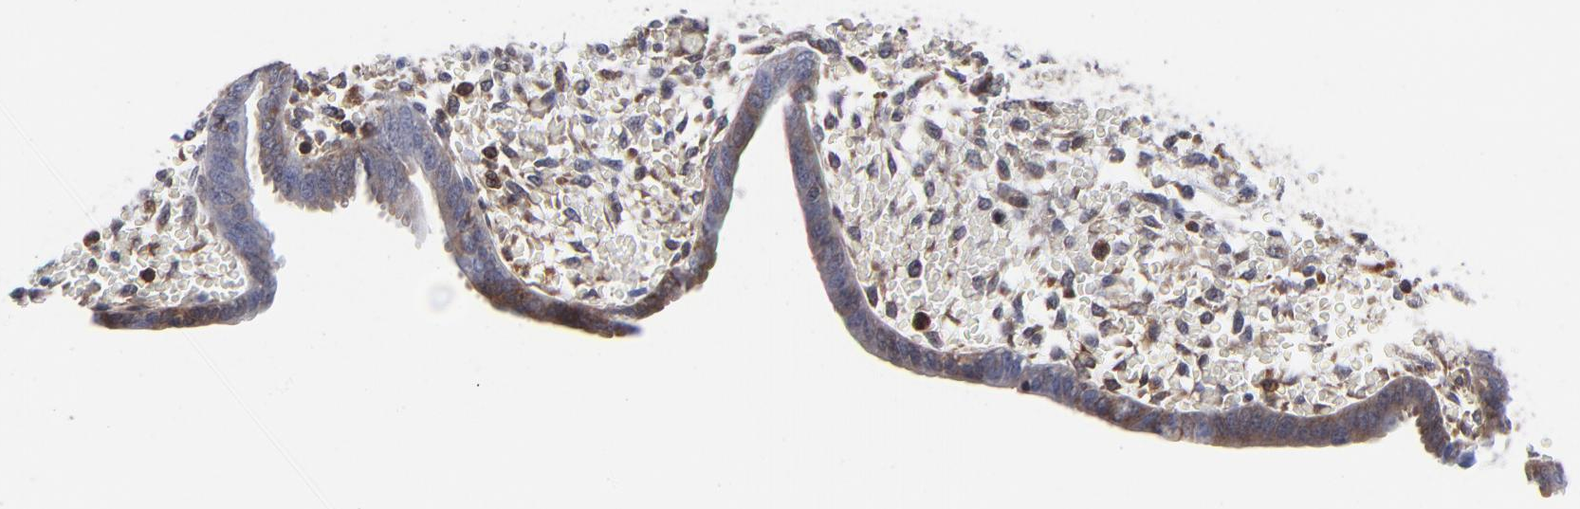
{"staining": {"intensity": "weak", "quantity": "25%-75%", "location": "cytoplasmic/membranous"}, "tissue": "endometrium", "cell_type": "Cells in endometrial stroma", "image_type": "normal", "snomed": [{"axis": "morphology", "description": "Normal tissue, NOS"}, {"axis": "topography", "description": "Endometrium"}], "caption": "The micrograph shows immunohistochemical staining of unremarkable endometrium. There is weak cytoplasmic/membranous expression is appreciated in approximately 25%-75% of cells in endometrial stroma.", "gene": "MAP2K1", "patient": {"sex": "female", "age": 42}}